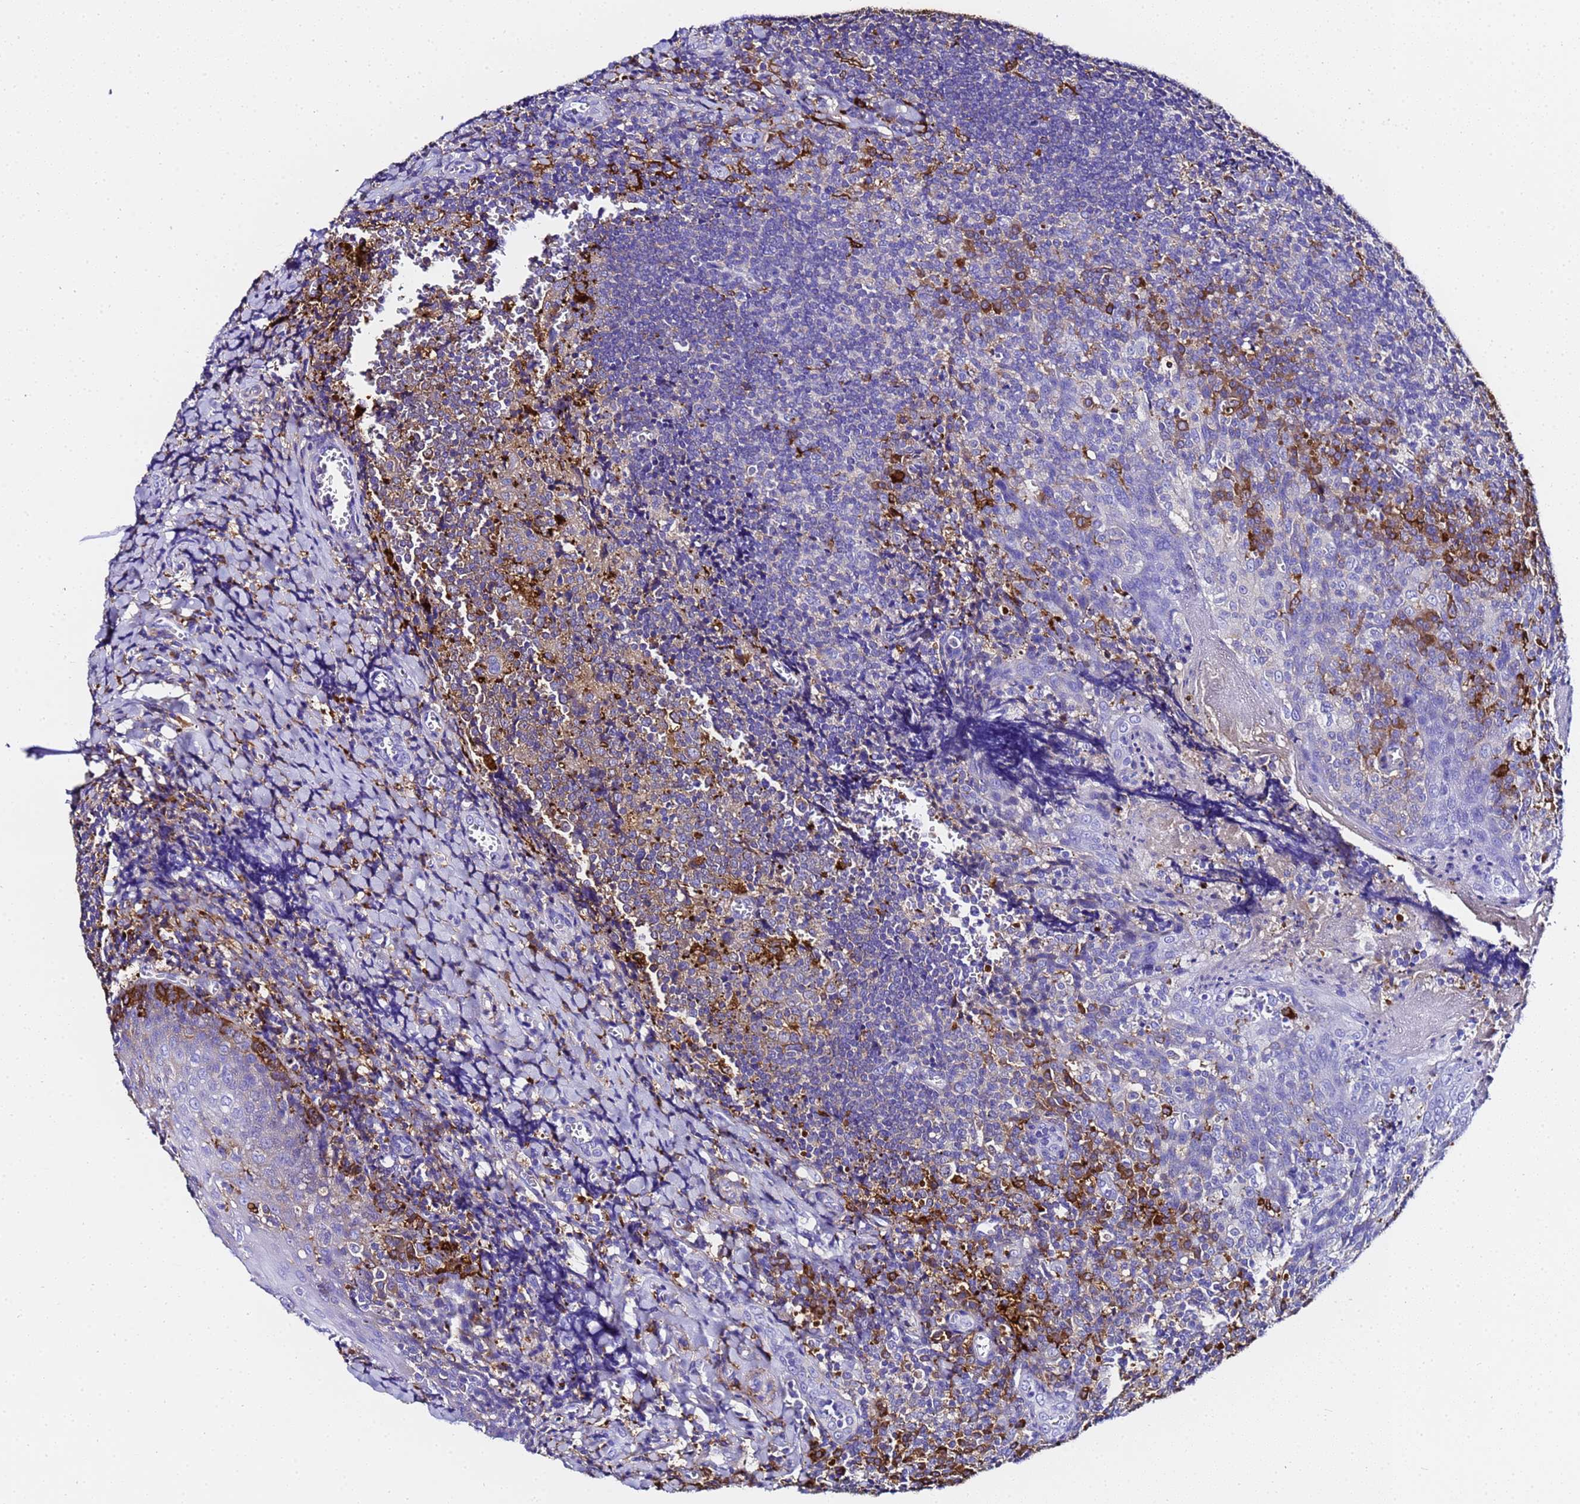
{"staining": {"intensity": "strong", "quantity": "<25%", "location": "cytoplasmic/membranous"}, "tissue": "tonsil", "cell_type": "Germinal center cells", "image_type": "normal", "snomed": [{"axis": "morphology", "description": "Normal tissue, NOS"}, {"axis": "topography", "description": "Tonsil"}], "caption": "Brown immunohistochemical staining in benign tonsil exhibits strong cytoplasmic/membranous positivity in approximately <25% of germinal center cells. The staining was performed using DAB to visualize the protein expression in brown, while the nuclei were stained in blue with hematoxylin (Magnification: 20x).", "gene": "FTL", "patient": {"sex": "male", "age": 27}}